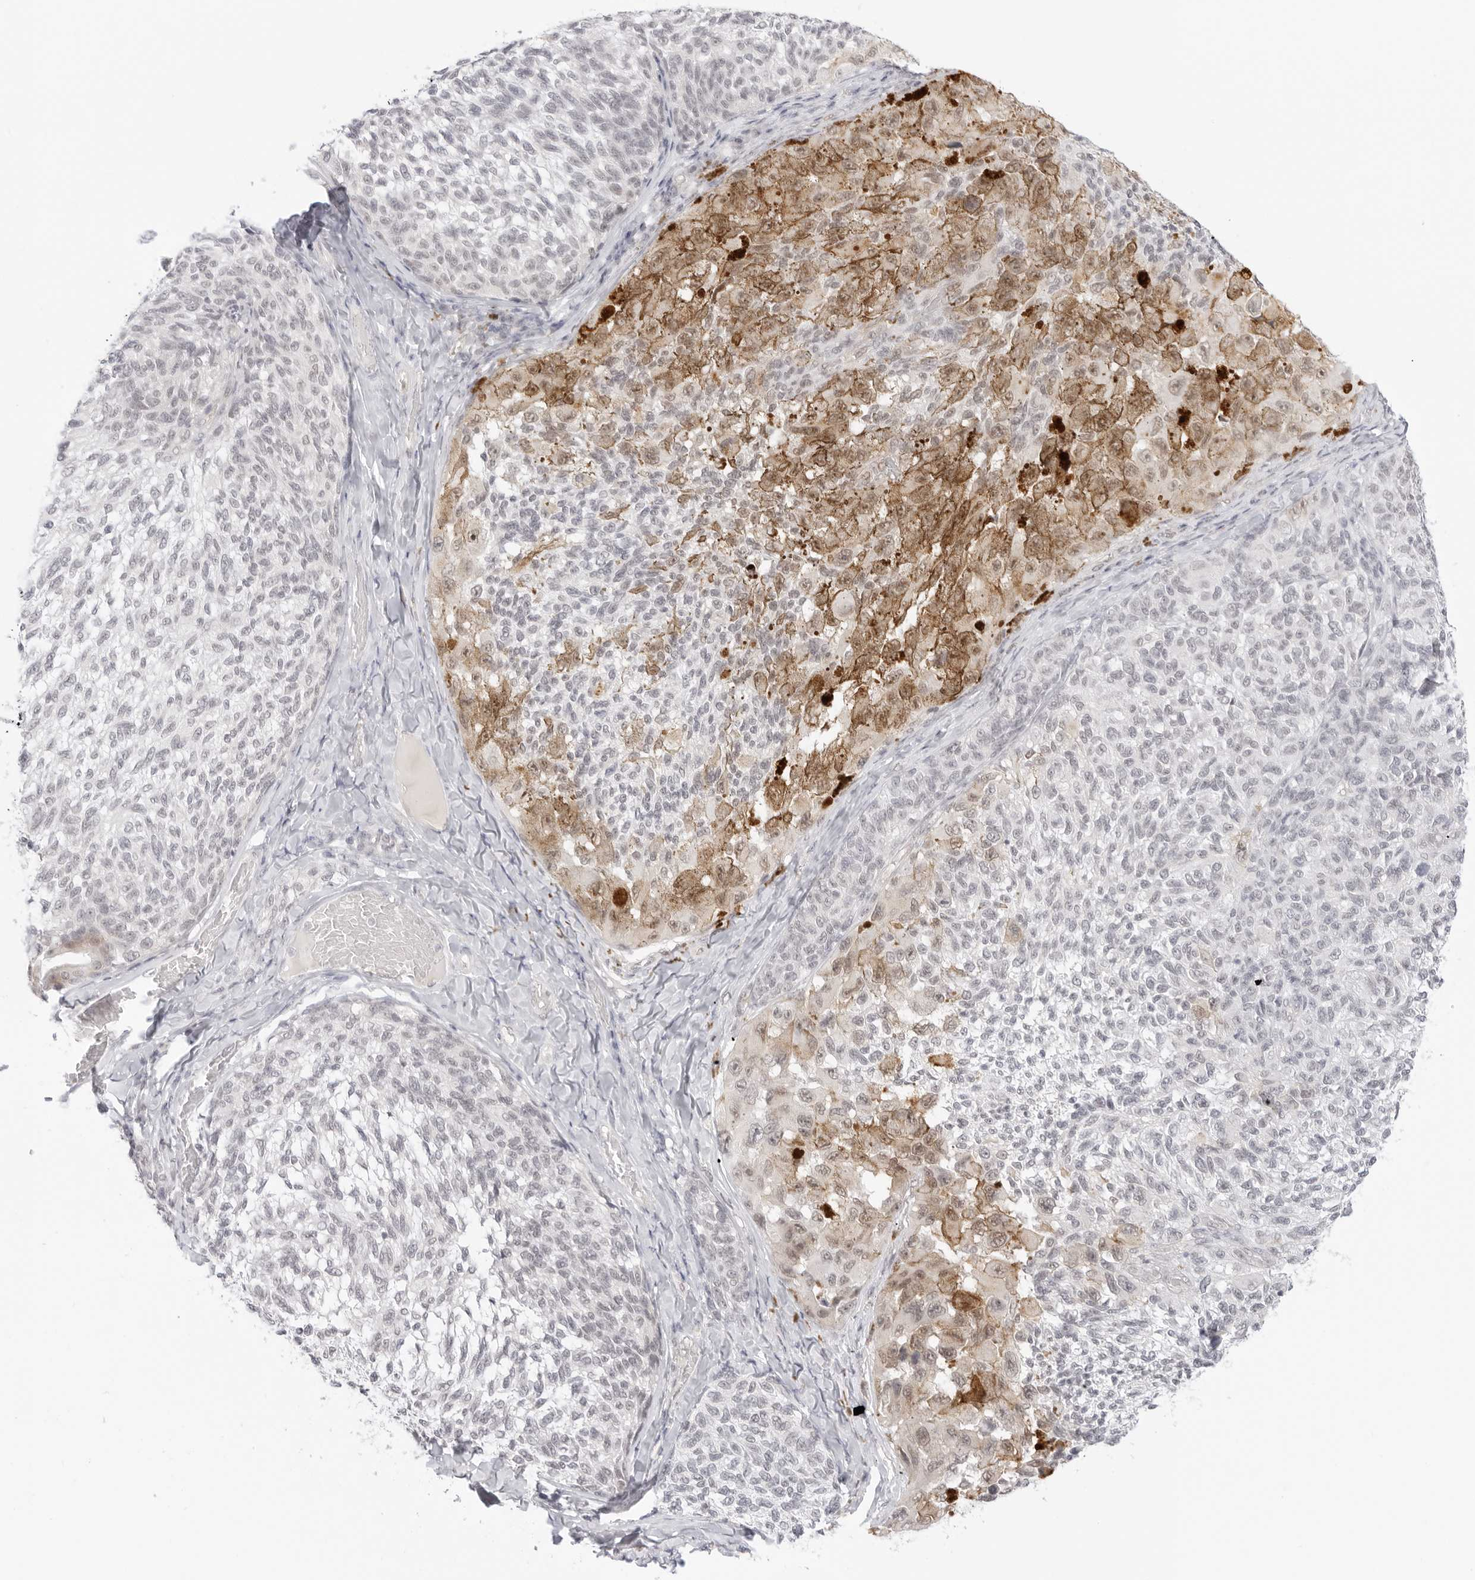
{"staining": {"intensity": "weak", "quantity": "<25%", "location": "nuclear"}, "tissue": "melanoma", "cell_type": "Tumor cells", "image_type": "cancer", "snomed": [{"axis": "morphology", "description": "Malignant melanoma, NOS"}, {"axis": "topography", "description": "Skin"}], "caption": "This is a image of immunohistochemistry staining of melanoma, which shows no expression in tumor cells.", "gene": "MED18", "patient": {"sex": "female", "age": 73}}